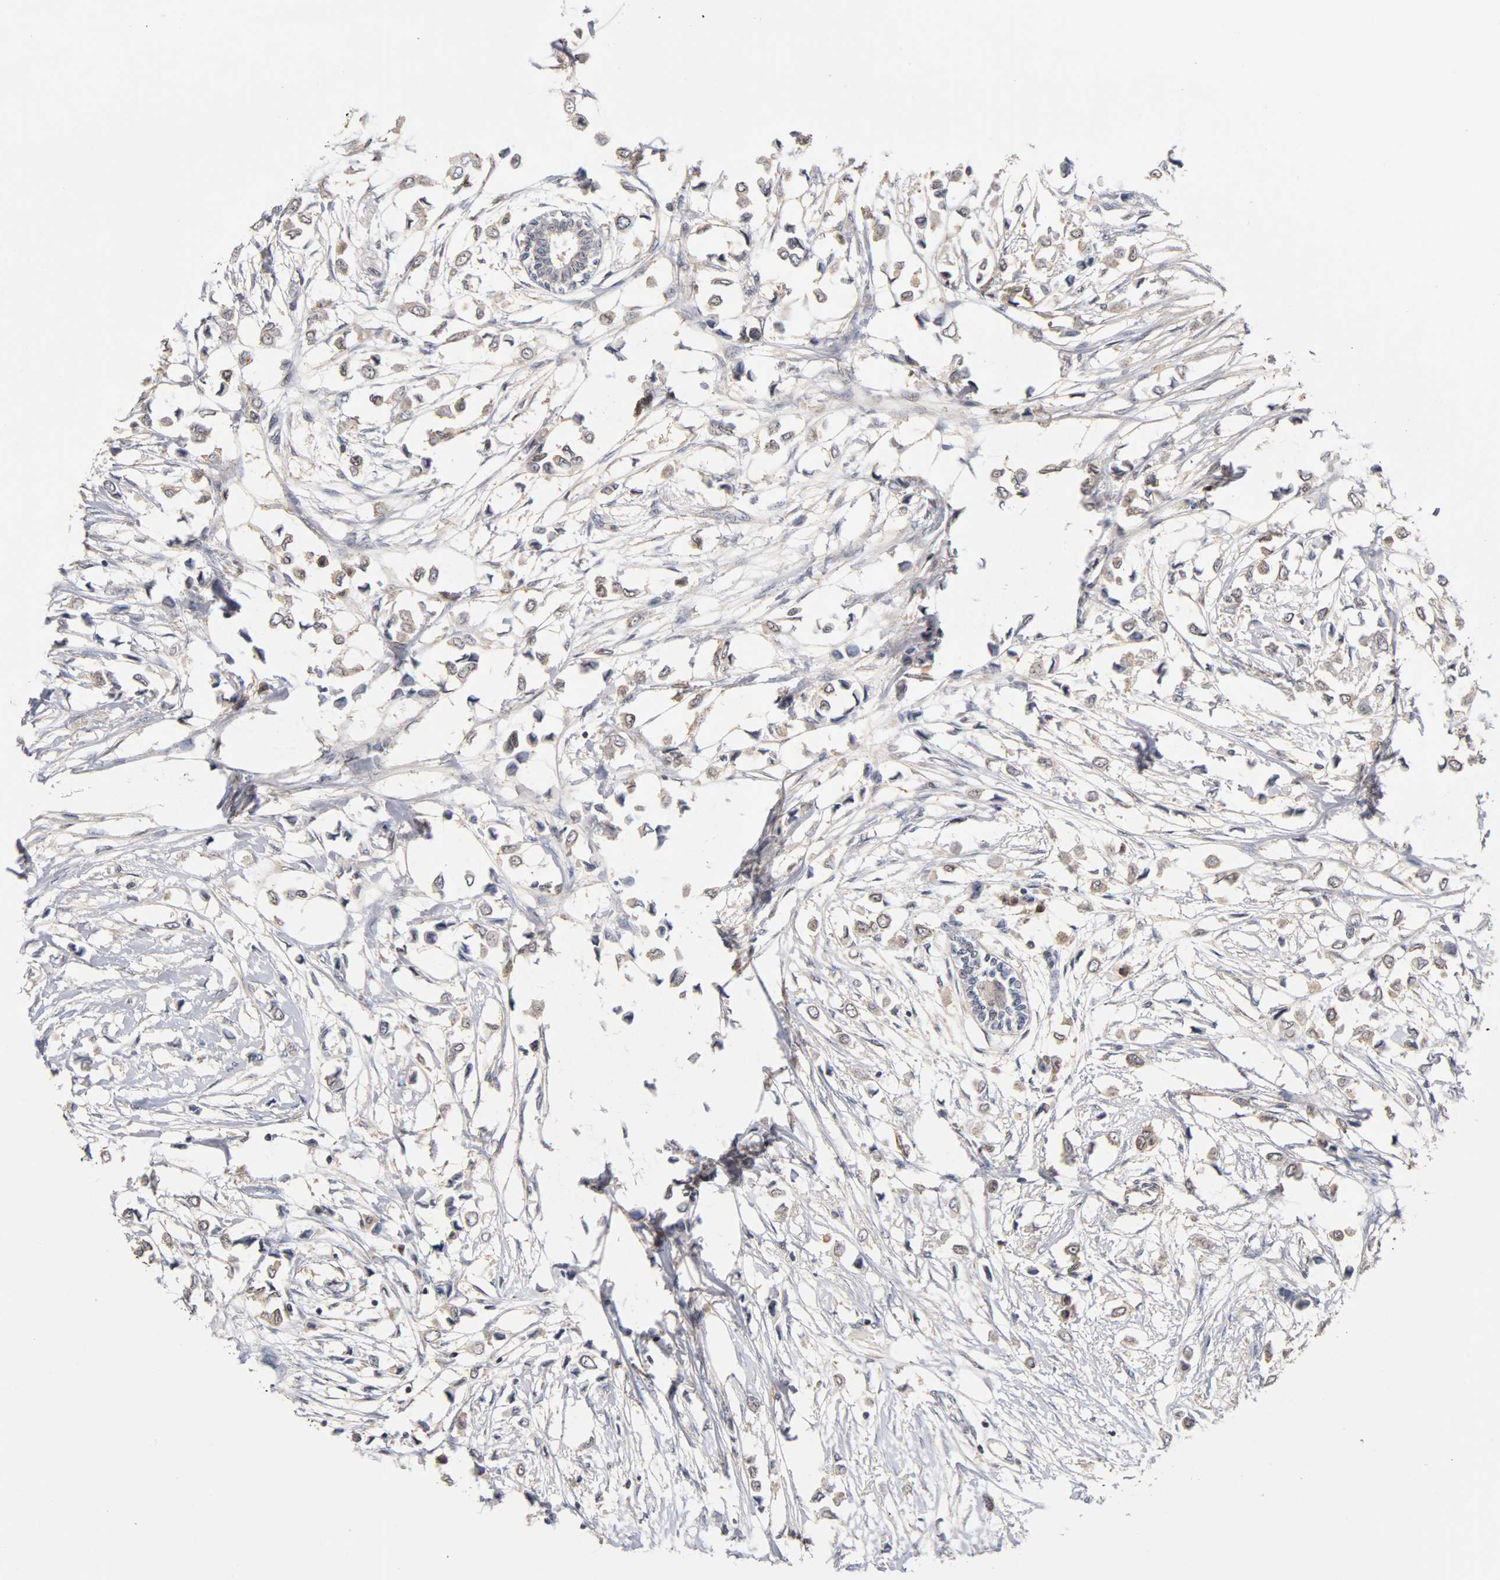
{"staining": {"intensity": "moderate", "quantity": "25%-75%", "location": "cytoplasmic/membranous,nuclear"}, "tissue": "breast cancer", "cell_type": "Tumor cells", "image_type": "cancer", "snomed": [{"axis": "morphology", "description": "Lobular carcinoma"}, {"axis": "topography", "description": "Breast"}], "caption": "Breast cancer (lobular carcinoma) stained with a brown dye exhibits moderate cytoplasmic/membranous and nuclear positive positivity in approximately 25%-75% of tumor cells.", "gene": "UBE2M", "patient": {"sex": "female", "age": 51}}